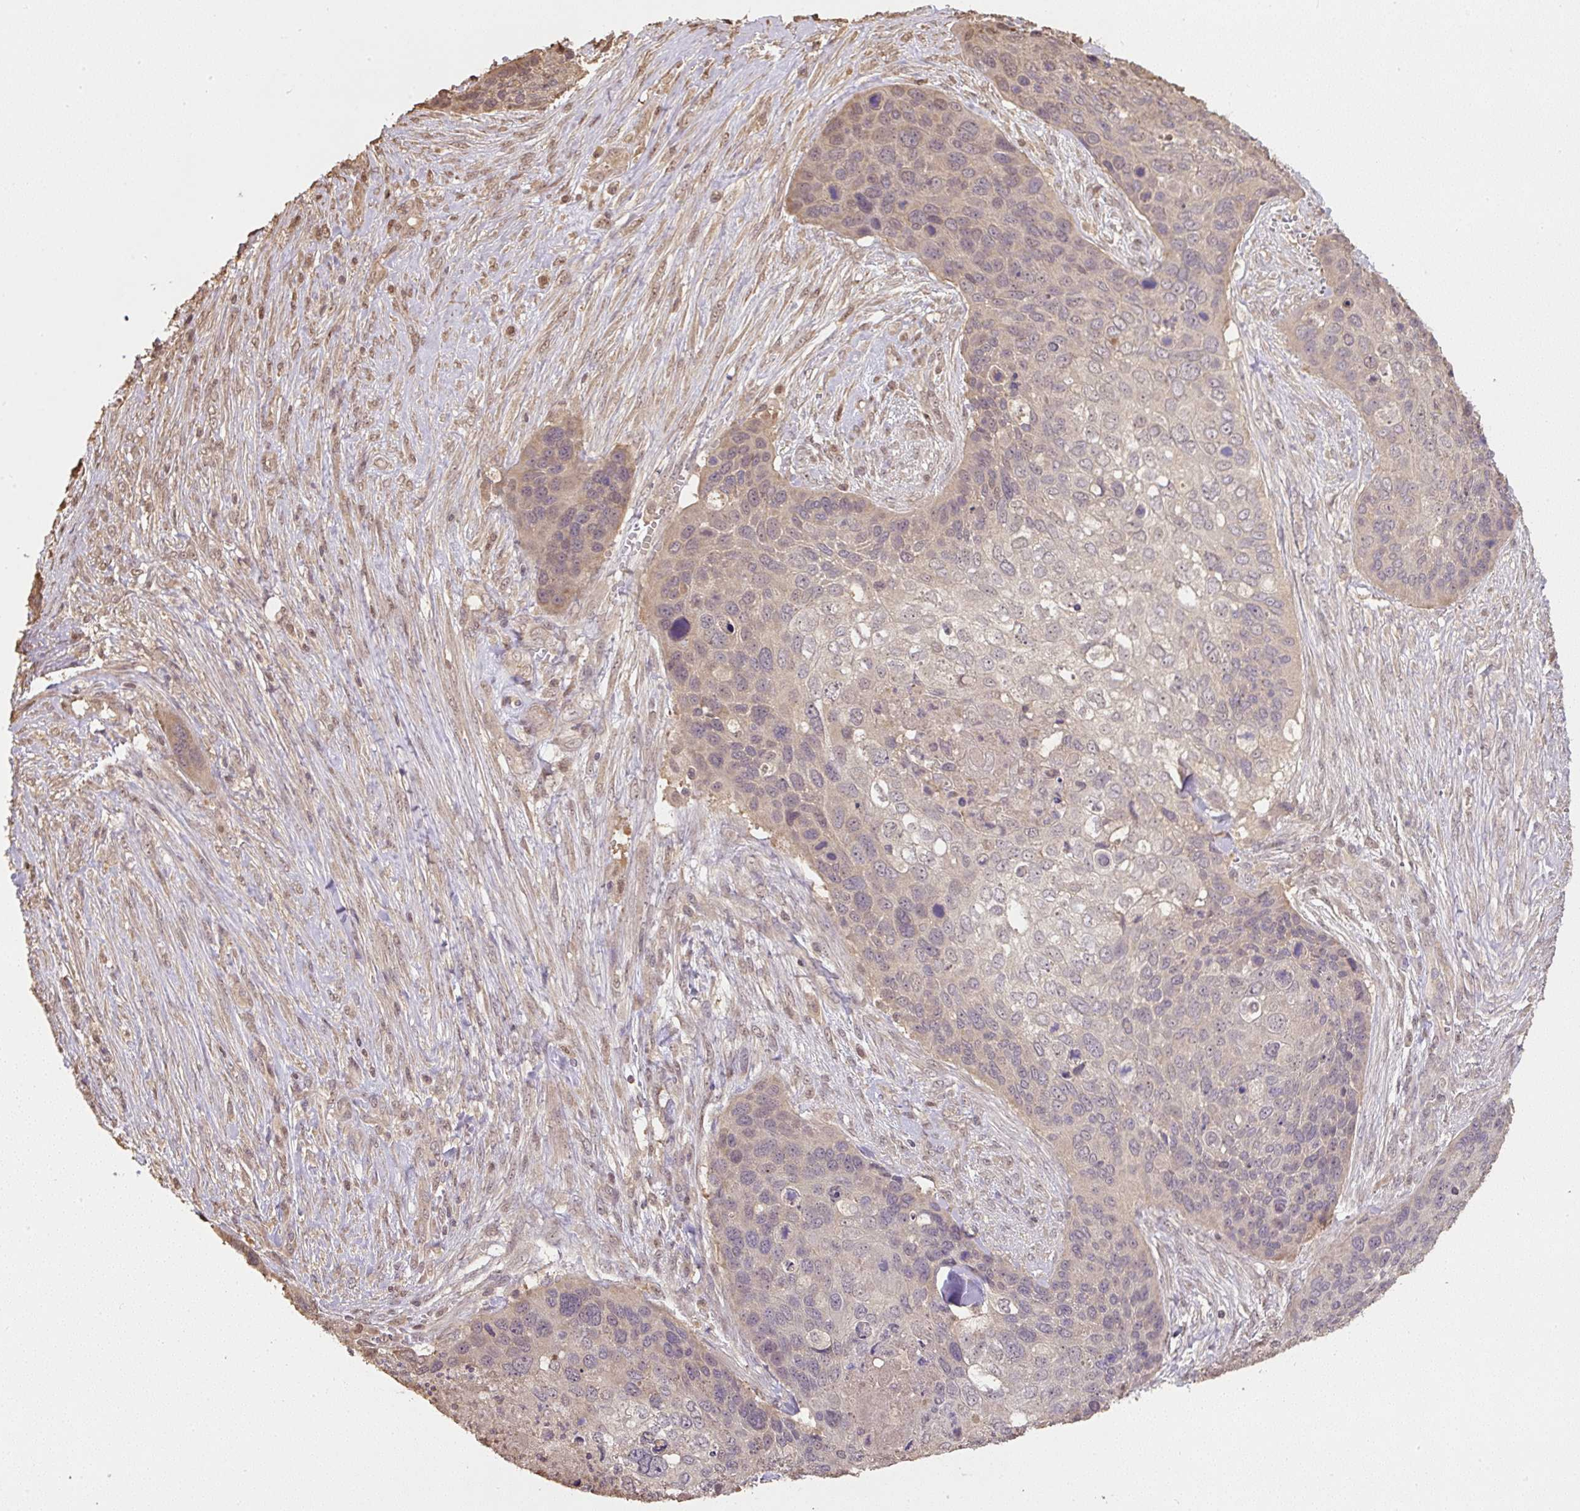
{"staining": {"intensity": "weak", "quantity": "<25%", "location": "cytoplasmic/membranous,nuclear"}, "tissue": "skin cancer", "cell_type": "Tumor cells", "image_type": "cancer", "snomed": [{"axis": "morphology", "description": "Basal cell carcinoma"}, {"axis": "topography", "description": "Skin"}], "caption": "Immunohistochemistry of human basal cell carcinoma (skin) exhibits no staining in tumor cells.", "gene": "TMEM170B", "patient": {"sex": "female", "age": 74}}